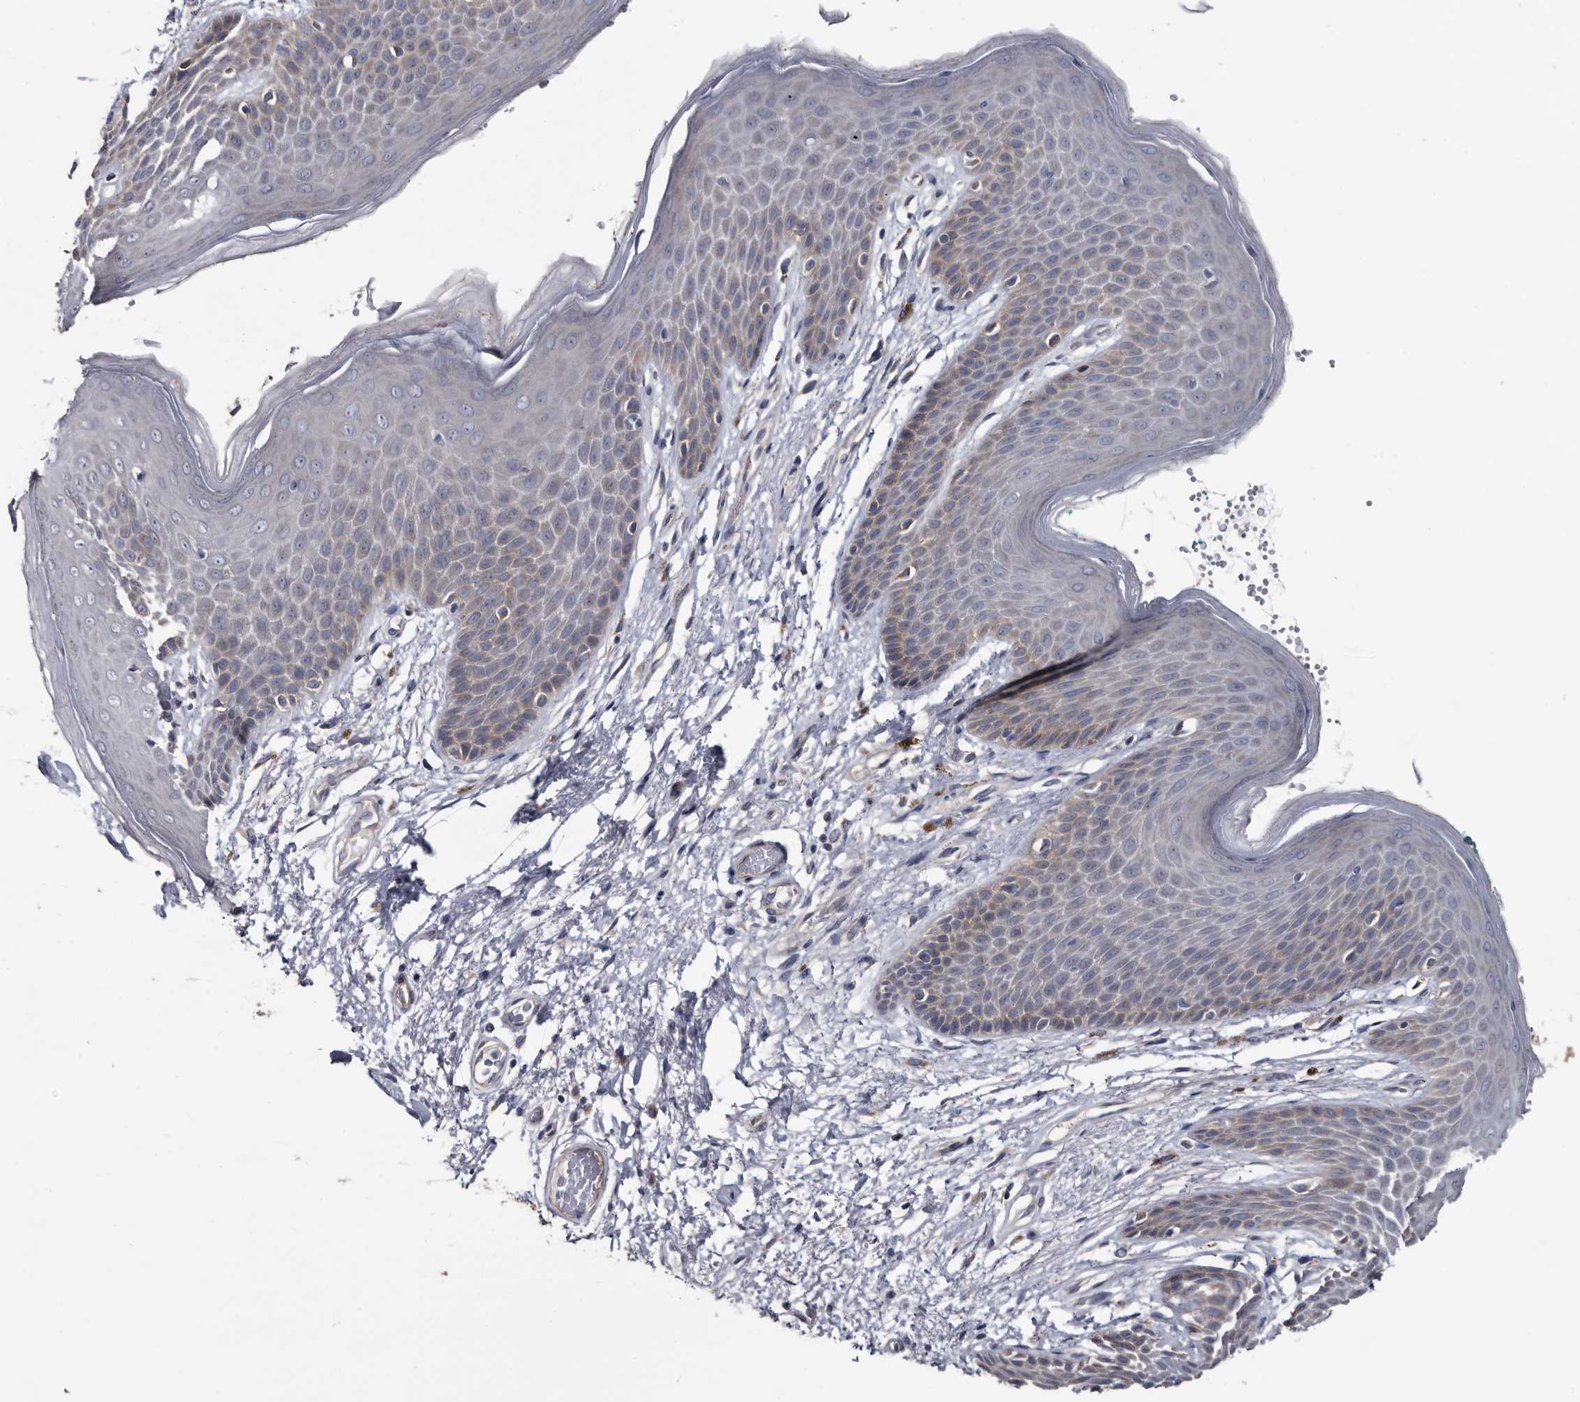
{"staining": {"intensity": "weak", "quantity": "<25%", "location": "cytoplasmic/membranous"}, "tissue": "skin", "cell_type": "Epidermal cells", "image_type": "normal", "snomed": [{"axis": "morphology", "description": "Normal tissue, NOS"}, {"axis": "topography", "description": "Anal"}], "caption": "DAB (3,3'-diaminobenzidine) immunohistochemical staining of normal skin reveals no significant staining in epidermal cells. Brightfield microscopy of immunohistochemistry (IHC) stained with DAB (3,3'-diaminobenzidine) (brown) and hematoxylin (blue), captured at high magnification.", "gene": "IARS1", "patient": {"sex": "male", "age": 74}}